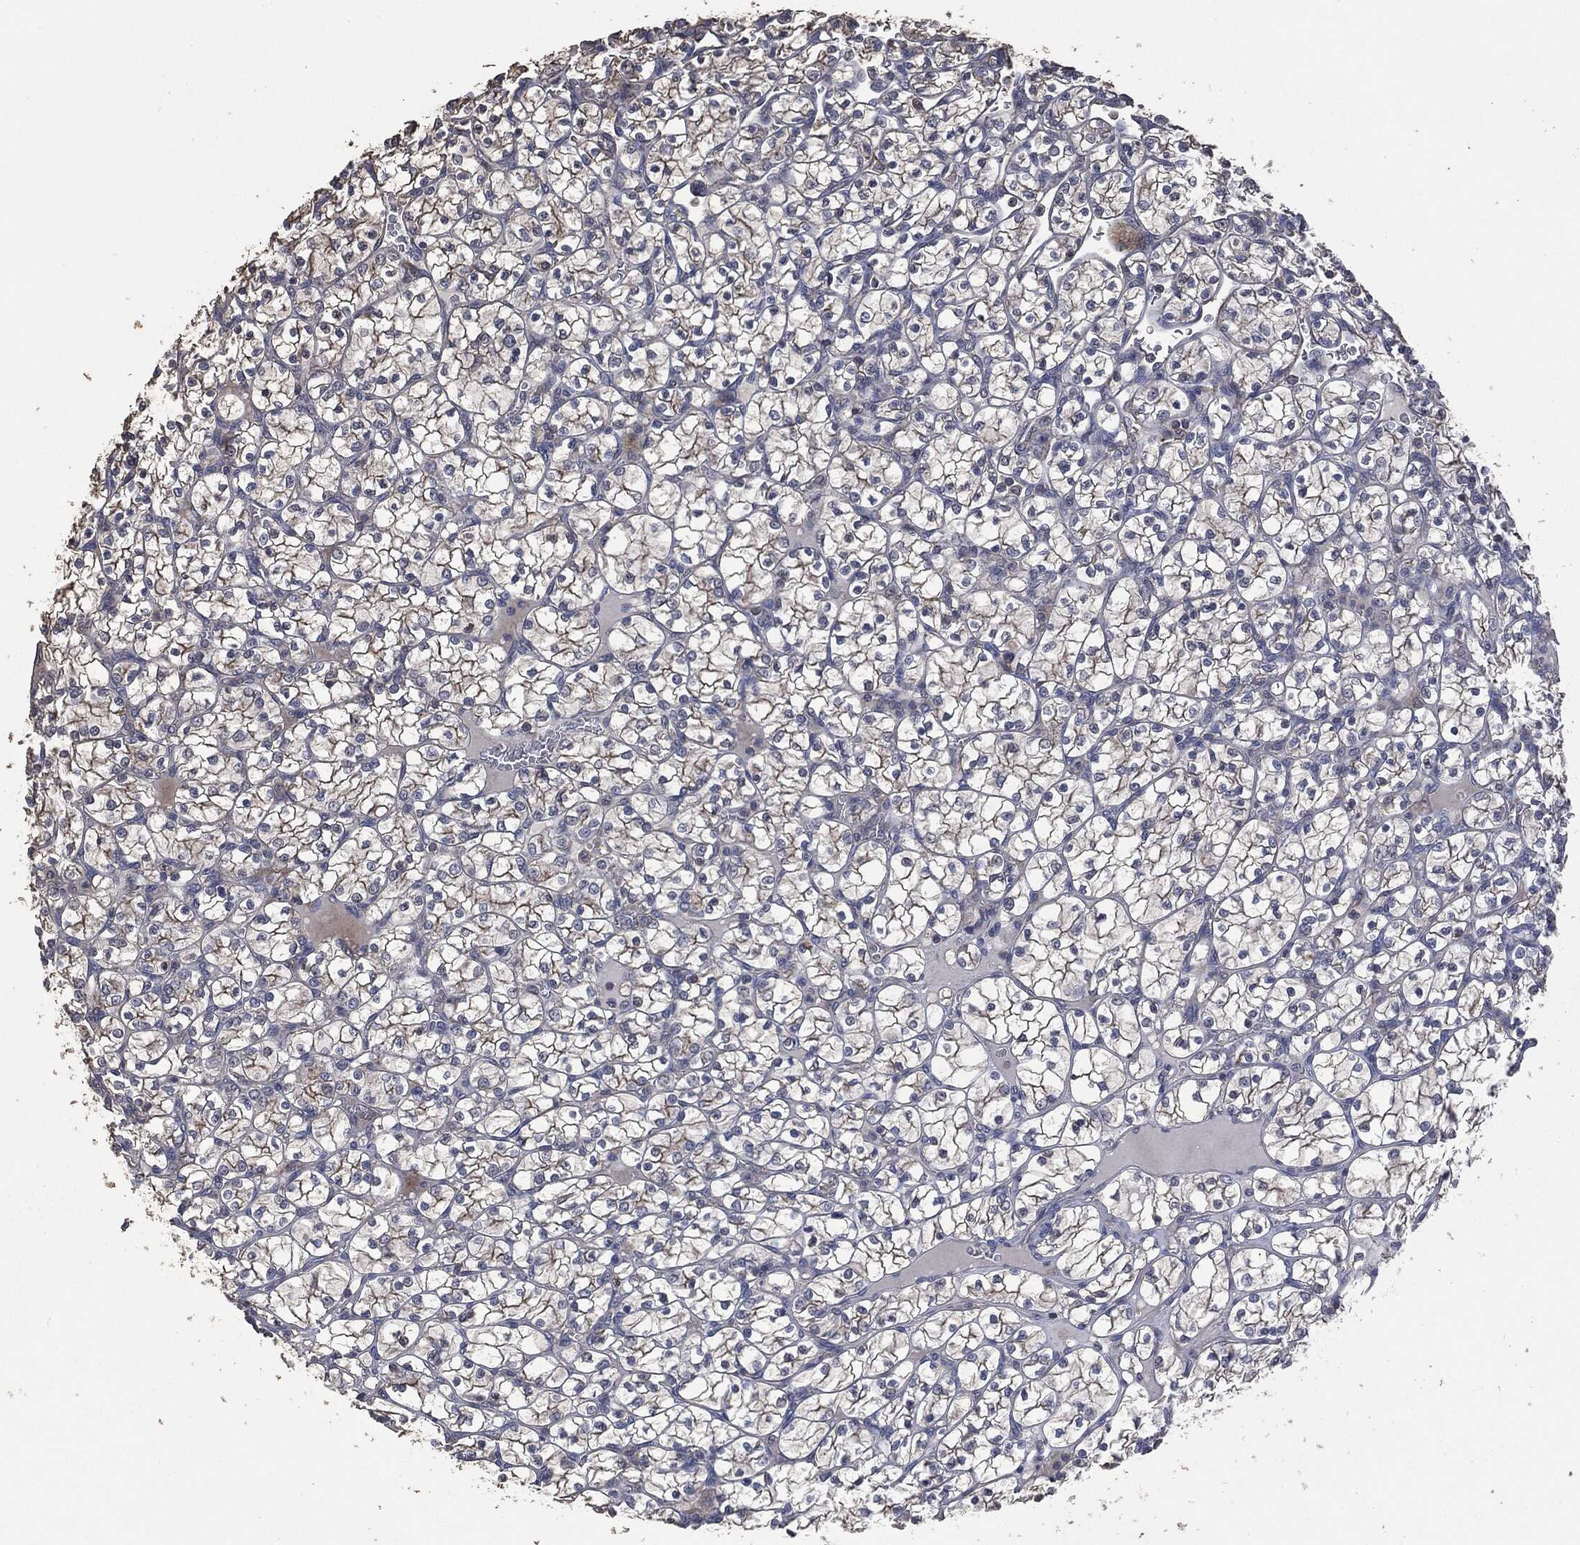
{"staining": {"intensity": "strong", "quantity": "<25%", "location": "cytoplasmic/membranous"}, "tissue": "renal cancer", "cell_type": "Tumor cells", "image_type": "cancer", "snomed": [{"axis": "morphology", "description": "Adenocarcinoma, NOS"}, {"axis": "topography", "description": "Kidney"}], "caption": "A brown stain shows strong cytoplasmic/membranous staining of a protein in renal adenocarcinoma tumor cells.", "gene": "MSLN", "patient": {"sex": "female", "age": 89}}